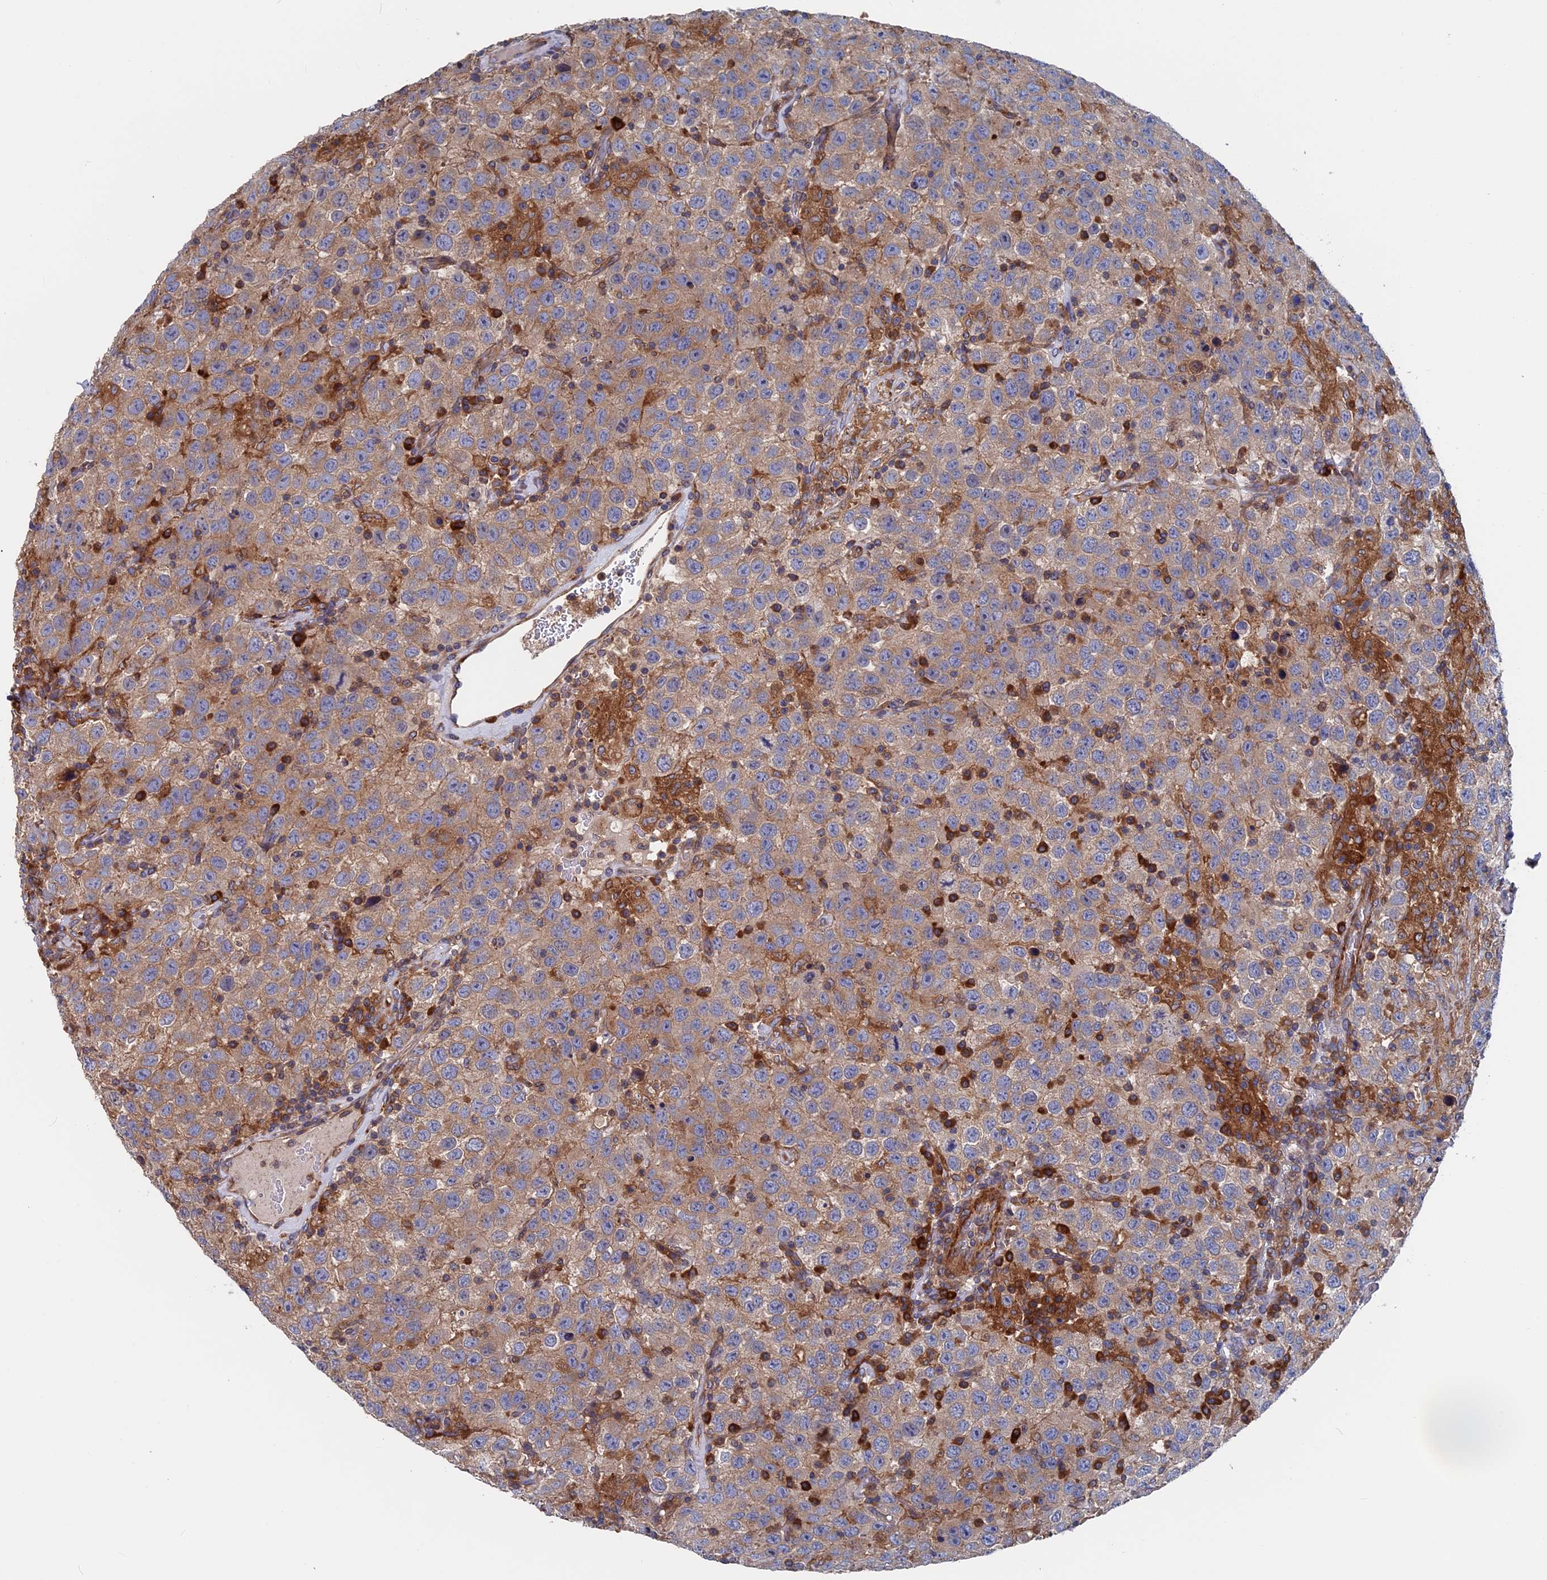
{"staining": {"intensity": "moderate", "quantity": ">75%", "location": "cytoplasmic/membranous"}, "tissue": "testis cancer", "cell_type": "Tumor cells", "image_type": "cancer", "snomed": [{"axis": "morphology", "description": "Seminoma, NOS"}, {"axis": "topography", "description": "Testis"}], "caption": "Brown immunohistochemical staining in human testis cancer demonstrates moderate cytoplasmic/membranous staining in approximately >75% of tumor cells.", "gene": "DNAJC3", "patient": {"sex": "male", "age": 41}}